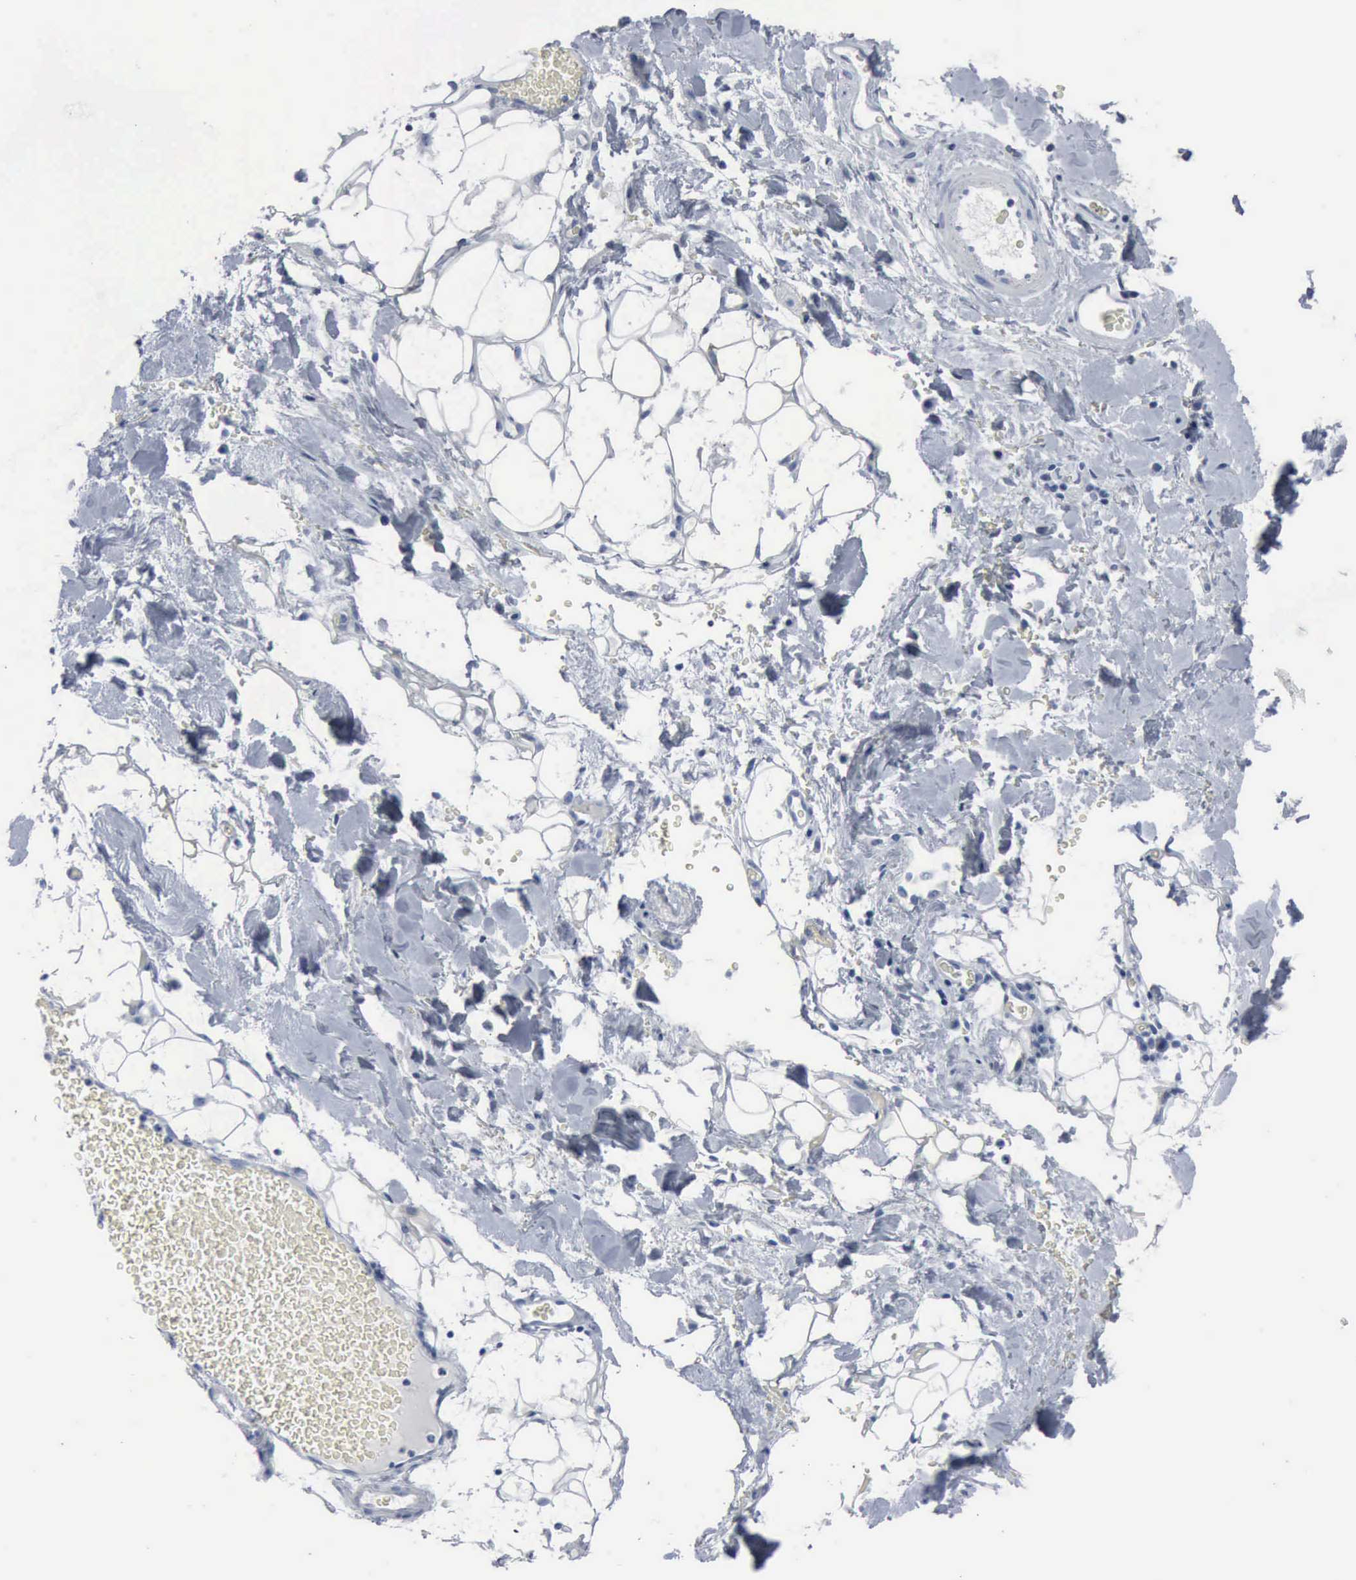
{"staining": {"intensity": "negative", "quantity": "none", "location": "none"}, "tissue": "skin cancer", "cell_type": "Tumor cells", "image_type": "cancer", "snomed": [{"axis": "morphology", "description": "Squamous cell carcinoma, NOS"}, {"axis": "topography", "description": "Skin"}], "caption": "Skin squamous cell carcinoma was stained to show a protein in brown. There is no significant positivity in tumor cells.", "gene": "DMD", "patient": {"sex": "male", "age": 84}}